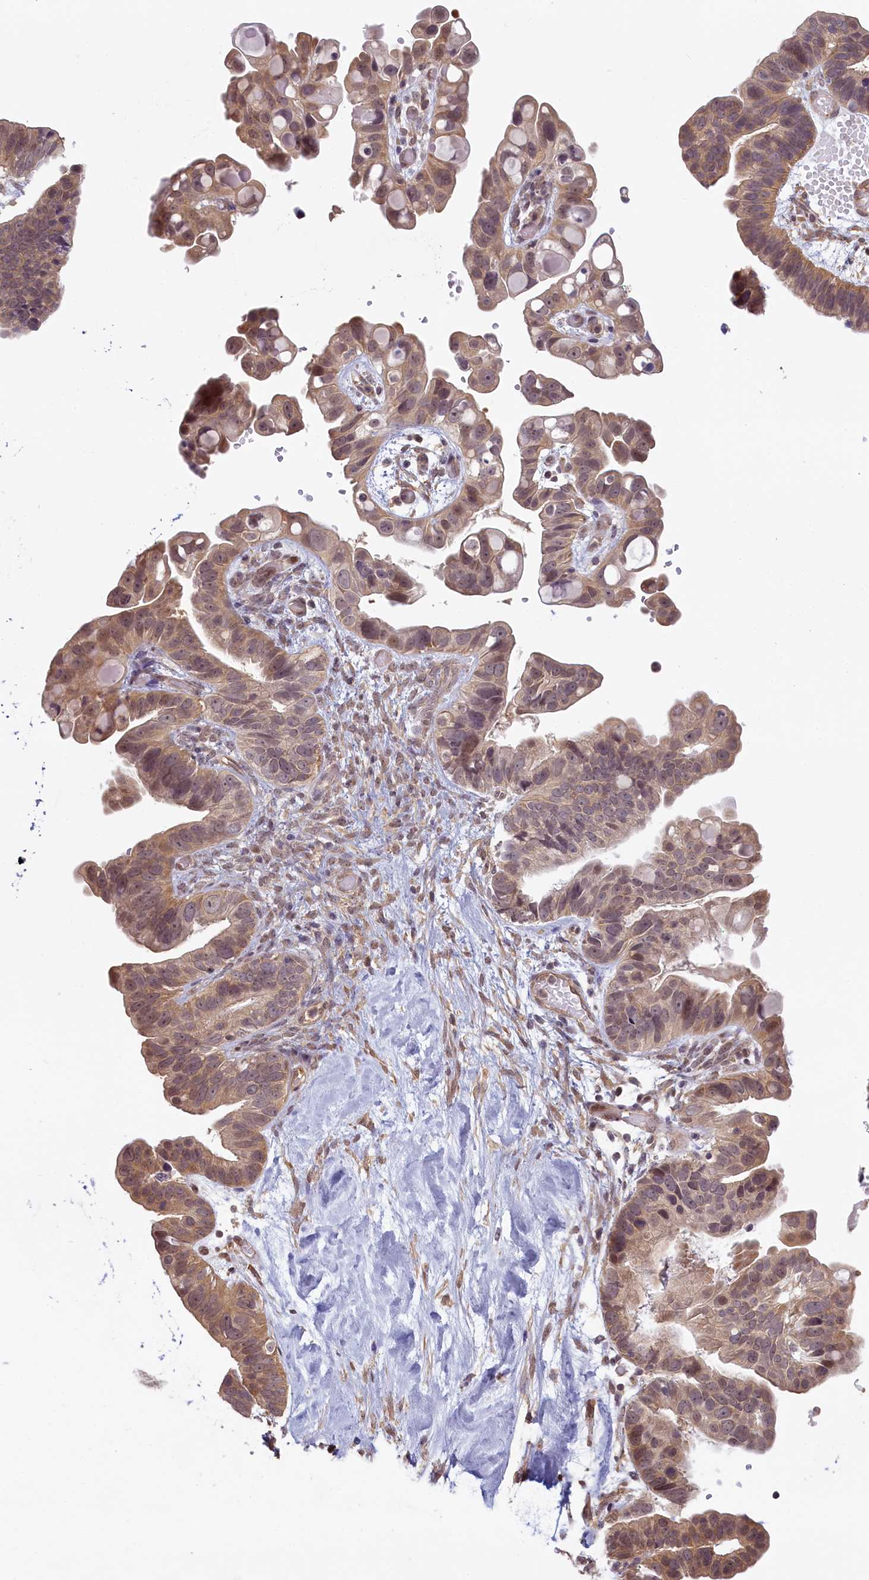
{"staining": {"intensity": "weak", "quantity": ">75%", "location": "cytoplasmic/membranous,nuclear"}, "tissue": "ovarian cancer", "cell_type": "Tumor cells", "image_type": "cancer", "snomed": [{"axis": "morphology", "description": "Cystadenocarcinoma, serous, NOS"}, {"axis": "topography", "description": "Ovary"}], "caption": "Serous cystadenocarcinoma (ovarian) stained with immunohistochemistry demonstrates weak cytoplasmic/membranous and nuclear expression in about >75% of tumor cells.", "gene": "C19orf44", "patient": {"sex": "female", "age": 56}}